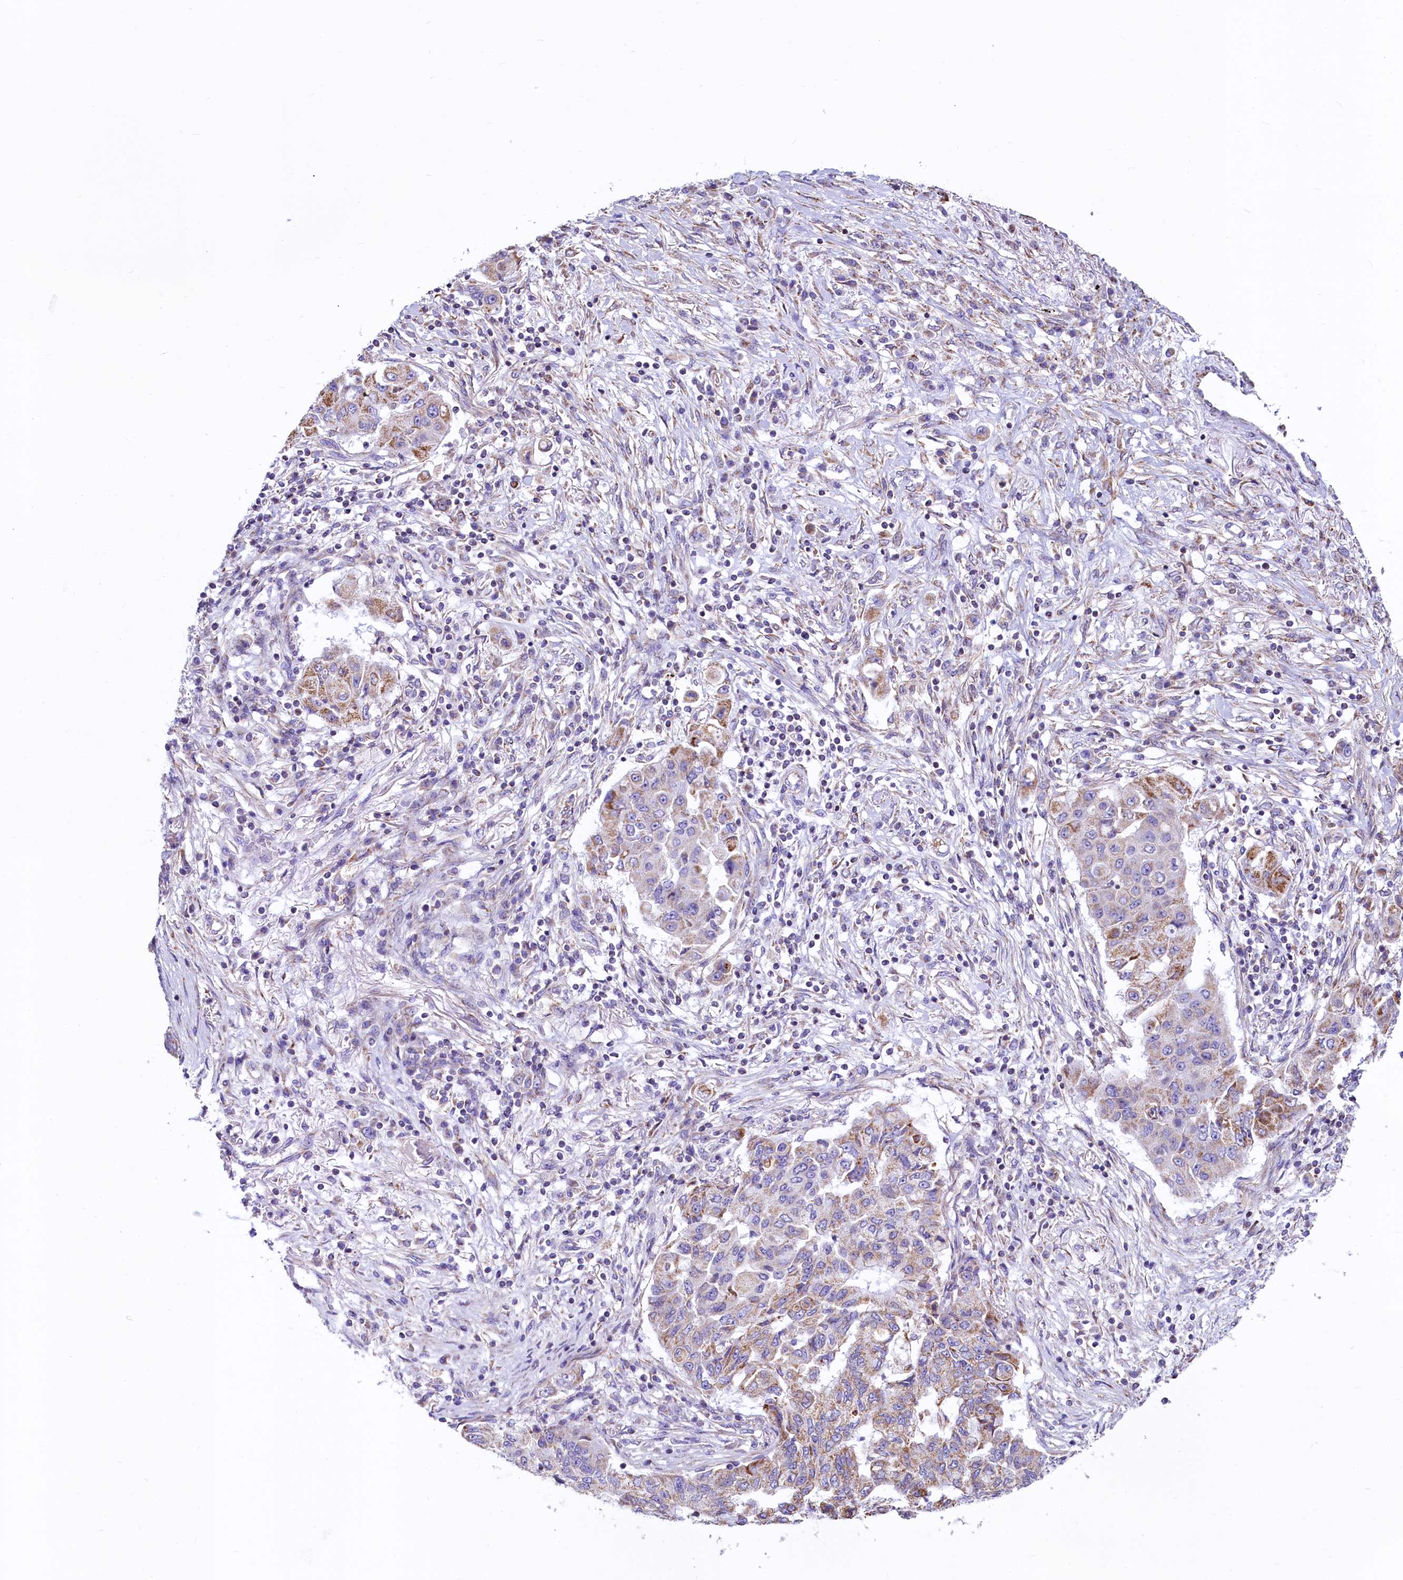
{"staining": {"intensity": "moderate", "quantity": "<25%", "location": "cytoplasmic/membranous"}, "tissue": "lung cancer", "cell_type": "Tumor cells", "image_type": "cancer", "snomed": [{"axis": "morphology", "description": "Squamous cell carcinoma, NOS"}, {"axis": "topography", "description": "Lung"}], "caption": "Immunohistochemistry (DAB (3,3'-diaminobenzidine)) staining of human lung squamous cell carcinoma demonstrates moderate cytoplasmic/membranous protein positivity in approximately <25% of tumor cells.", "gene": "VWCE", "patient": {"sex": "male", "age": 74}}